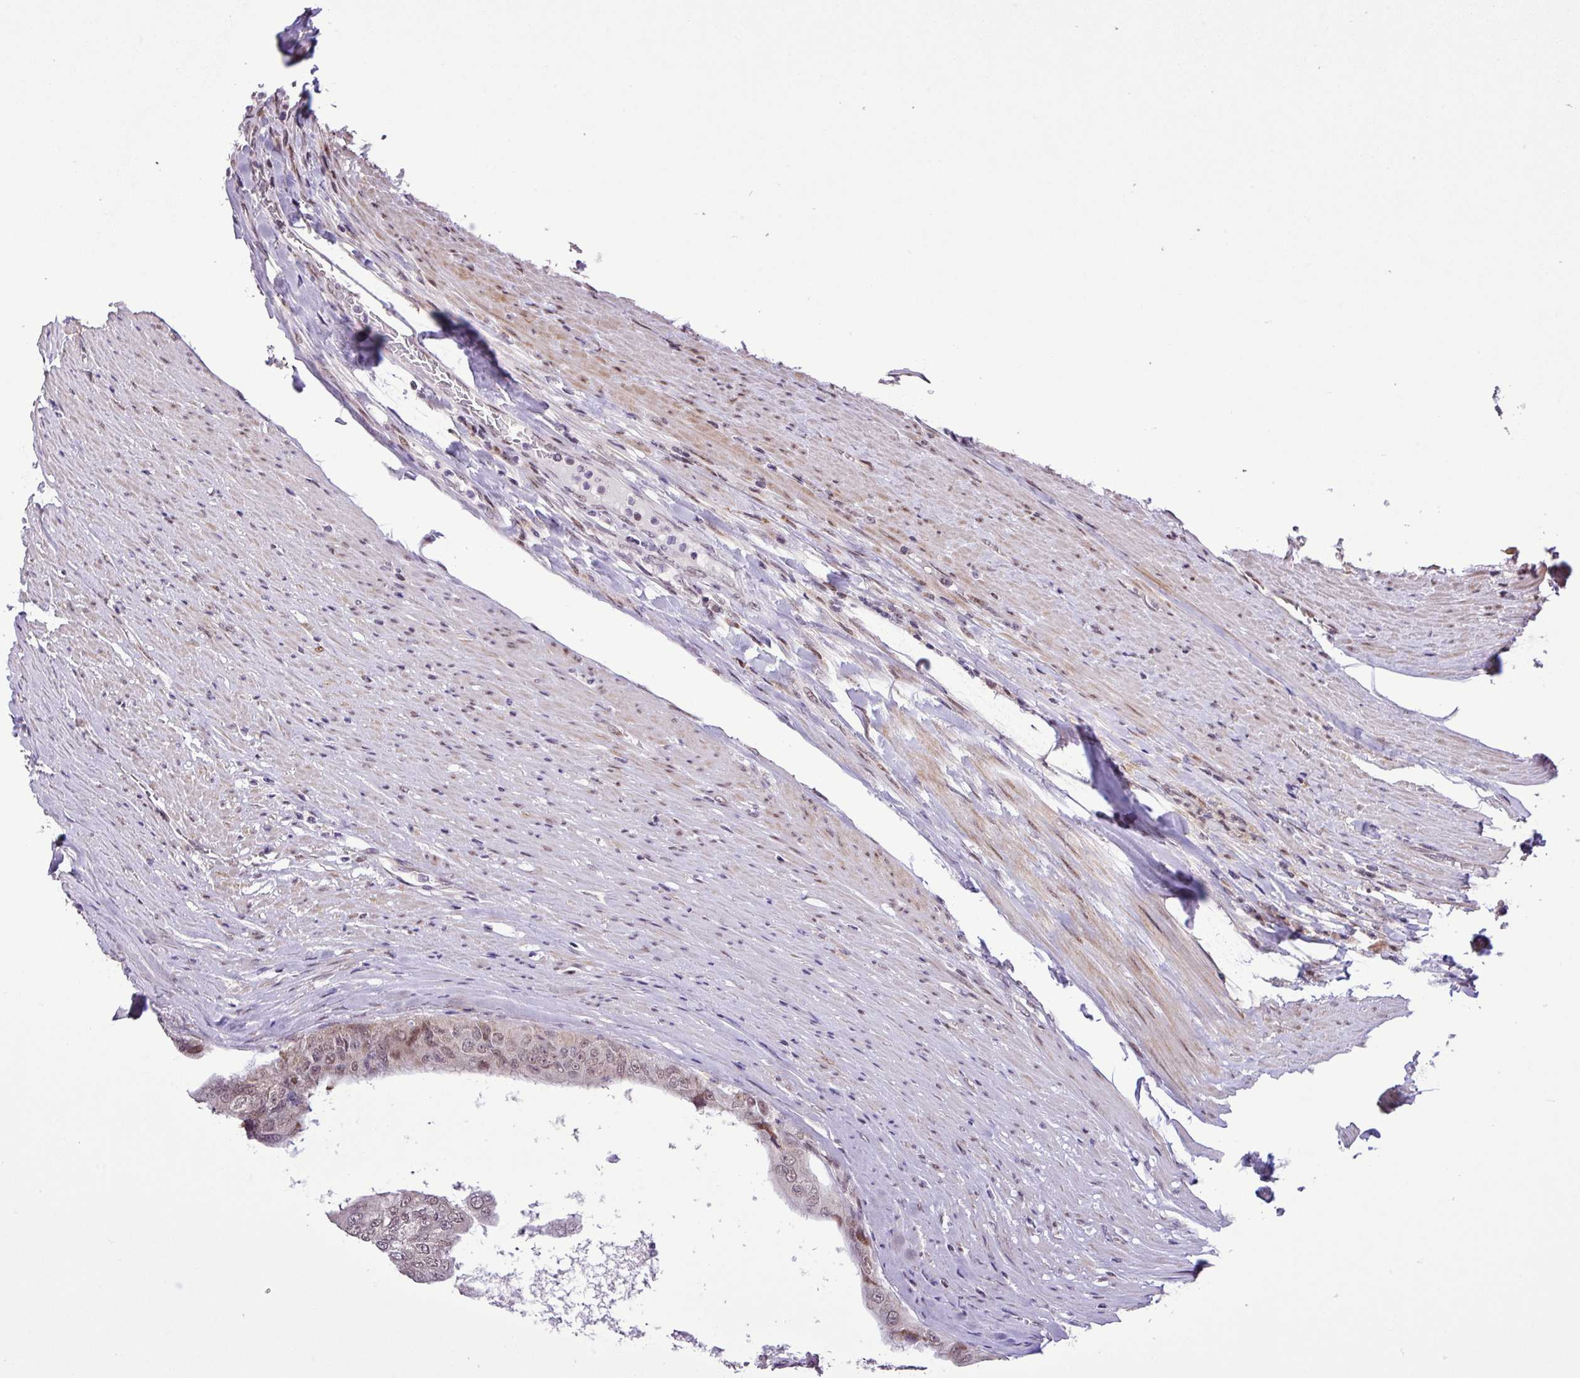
{"staining": {"intensity": "weak", "quantity": "<25%", "location": "nuclear"}, "tissue": "colorectal cancer", "cell_type": "Tumor cells", "image_type": "cancer", "snomed": [{"axis": "morphology", "description": "Adenocarcinoma, NOS"}, {"axis": "topography", "description": "Colon"}], "caption": "Immunohistochemical staining of human colorectal cancer (adenocarcinoma) shows no significant positivity in tumor cells. (Stains: DAB (3,3'-diaminobenzidine) immunohistochemistry with hematoxylin counter stain, Microscopy: brightfield microscopy at high magnification).", "gene": "ZNF354A", "patient": {"sex": "female", "age": 67}}